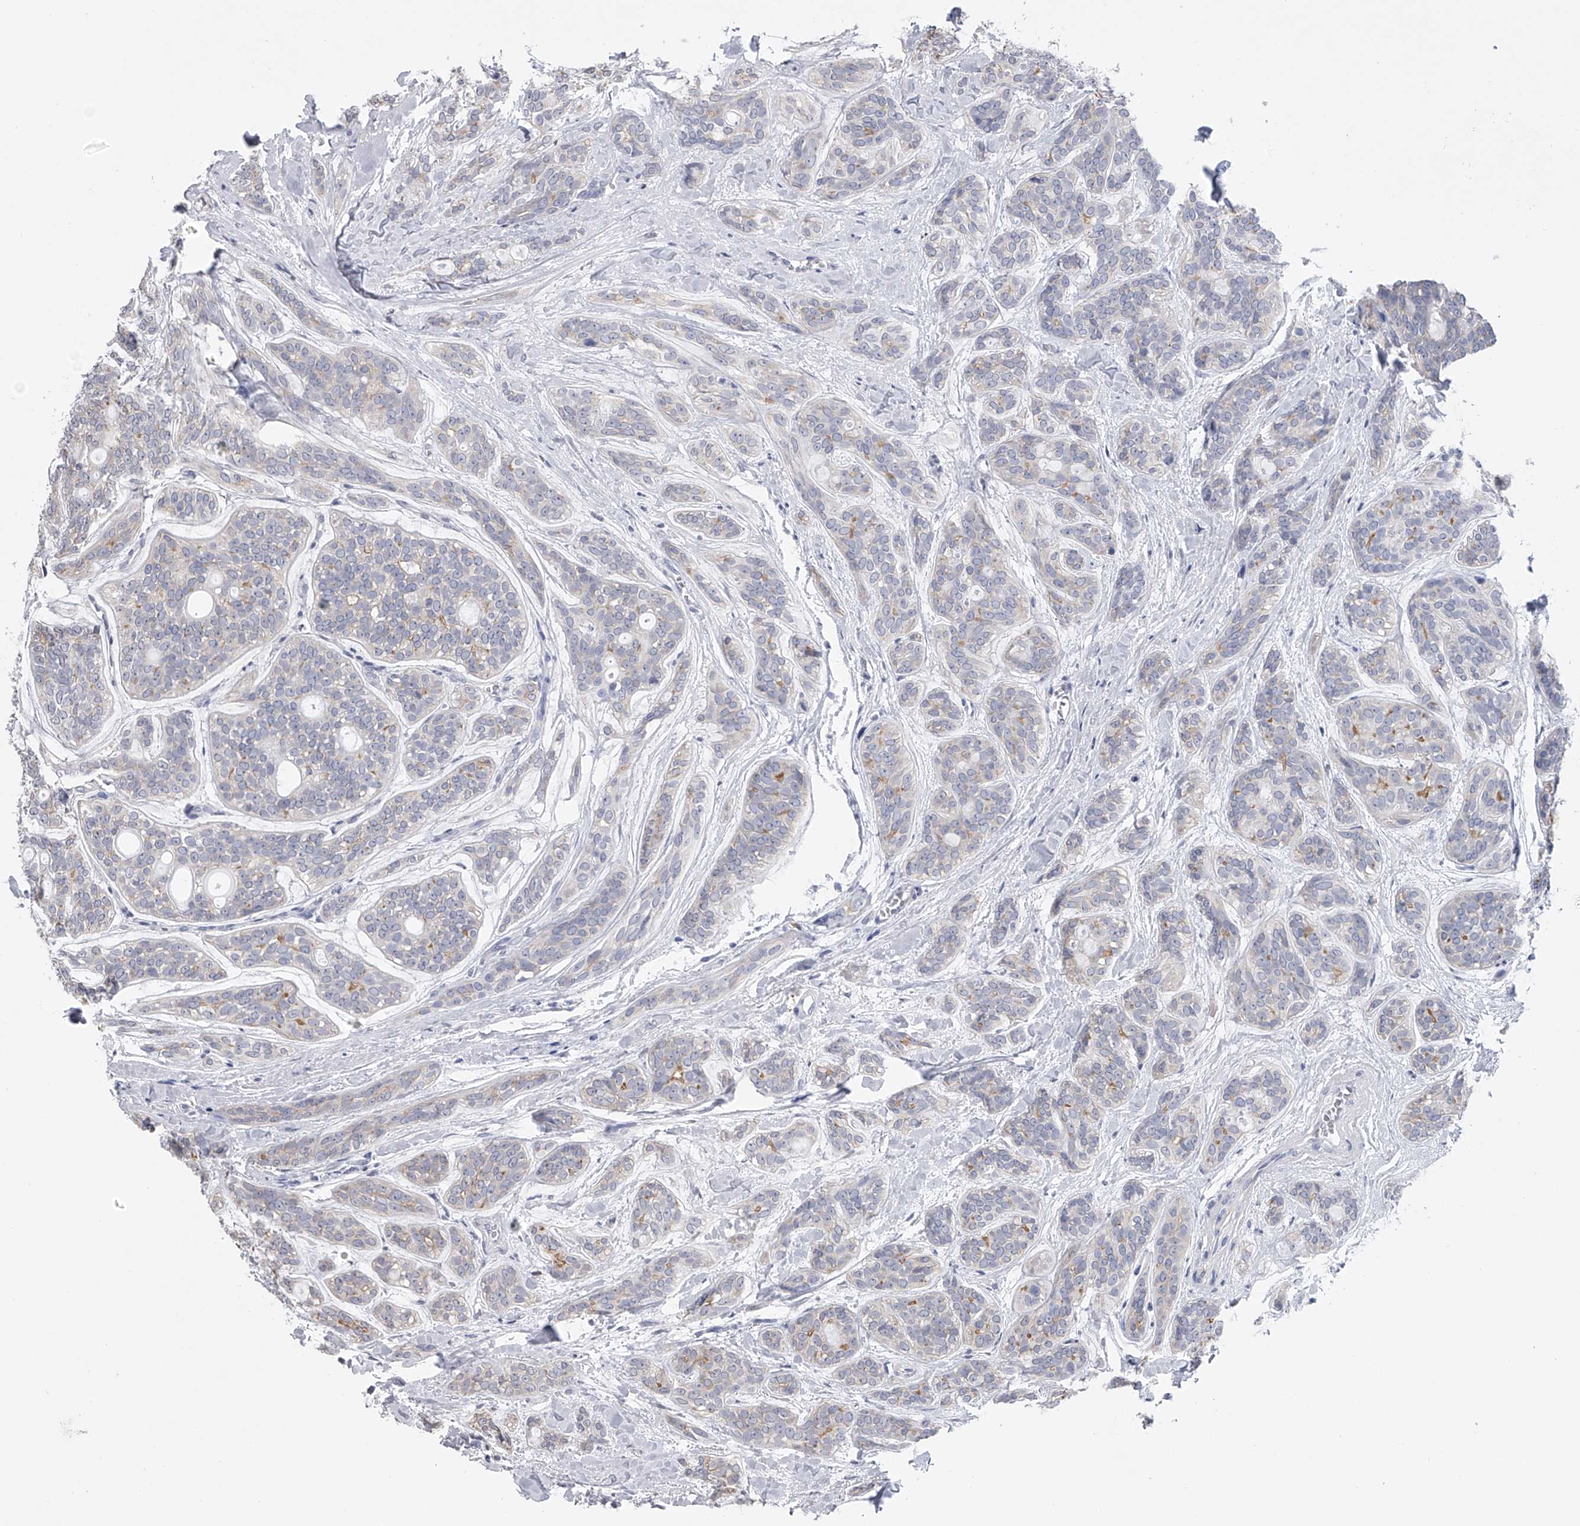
{"staining": {"intensity": "negative", "quantity": "none", "location": "none"}, "tissue": "head and neck cancer", "cell_type": "Tumor cells", "image_type": "cancer", "snomed": [{"axis": "morphology", "description": "Adenocarcinoma, NOS"}, {"axis": "topography", "description": "Head-Neck"}], "caption": "A micrograph of human head and neck cancer (adenocarcinoma) is negative for staining in tumor cells.", "gene": "TASP1", "patient": {"sex": "male", "age": 66}}